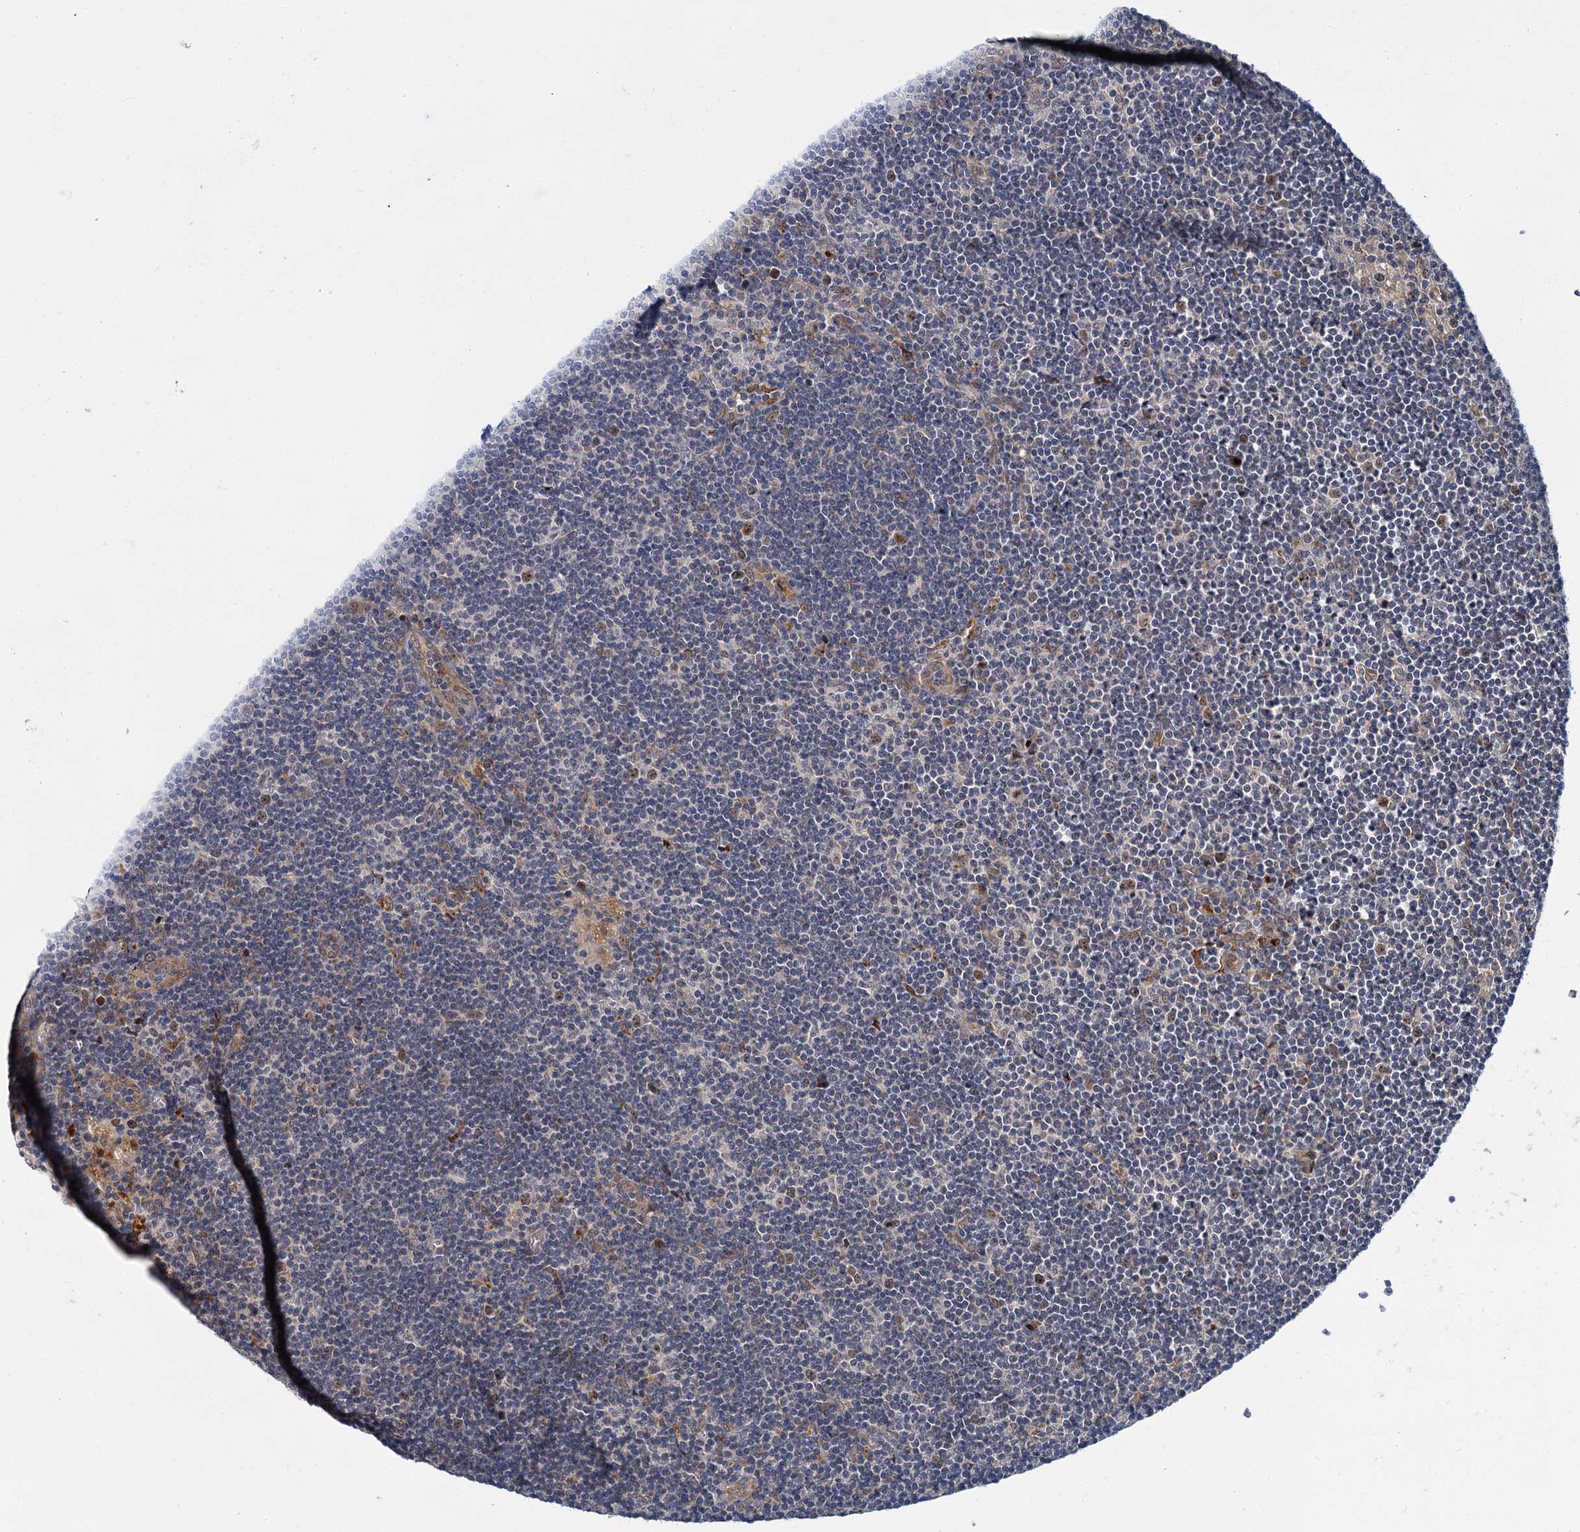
{"staining": {"intensity": "moderate", "quantity": "<25%", "location": "nuclear"}, "tissue": "lymph node", "cell_type": "Germinal center cells", "image_type": "normal", "snomed": [{"axis": "morphology", "description": "Normal tissue, NOS"}, {"axis": "topography", "description": "Lymph node"}], "caption": "Germinal center cells demonstrate low levels of moderate nuclear positivity in about <25% of cells in unremarkable human lymph node. Nuclei are stained in blue.", "gene": "APBA2", "patient": {"sex": "male", "age": 24}}